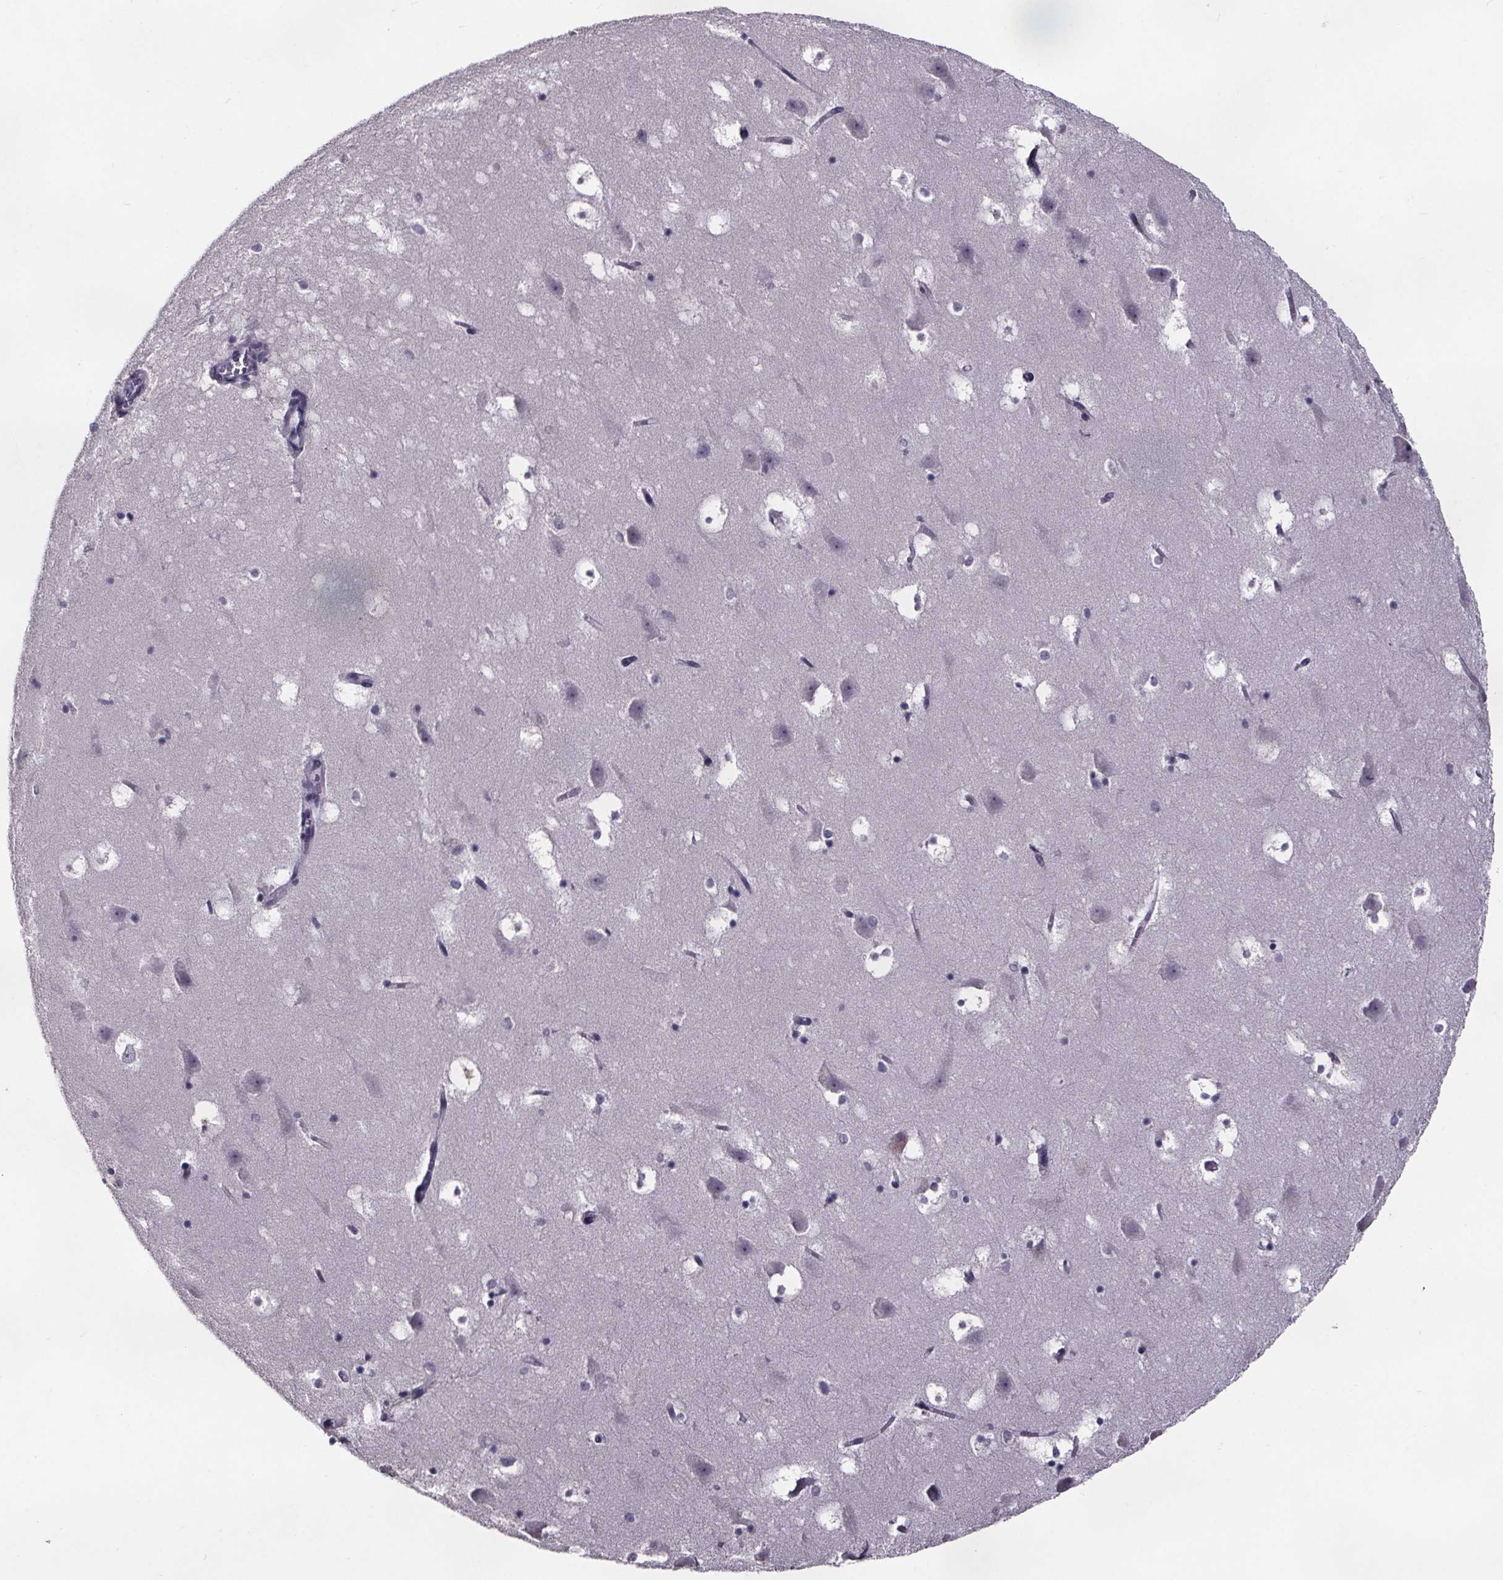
{"staining": {"intensity": "negative", "quantity": "none", "location": "none"}, "tissue": "hippocampus", "cell_type": "Glial cells", "image_type": "normal", "snomed": [{"axis": "morphology", "description": "Normal tissue, NOS"}, {"axis": "topography", "description": "Hippocampus"}], "caption": "Micrograph shows no significant protein expression in glial cells of unremarkable hippocampus. The staining is performed using DAB (3,3'-diaminobenzidine) brown chromogen with nuclei counter-stained in using hematoxylin.", "gene": "AR", "patient": {"sex": "male", "age": 58}}